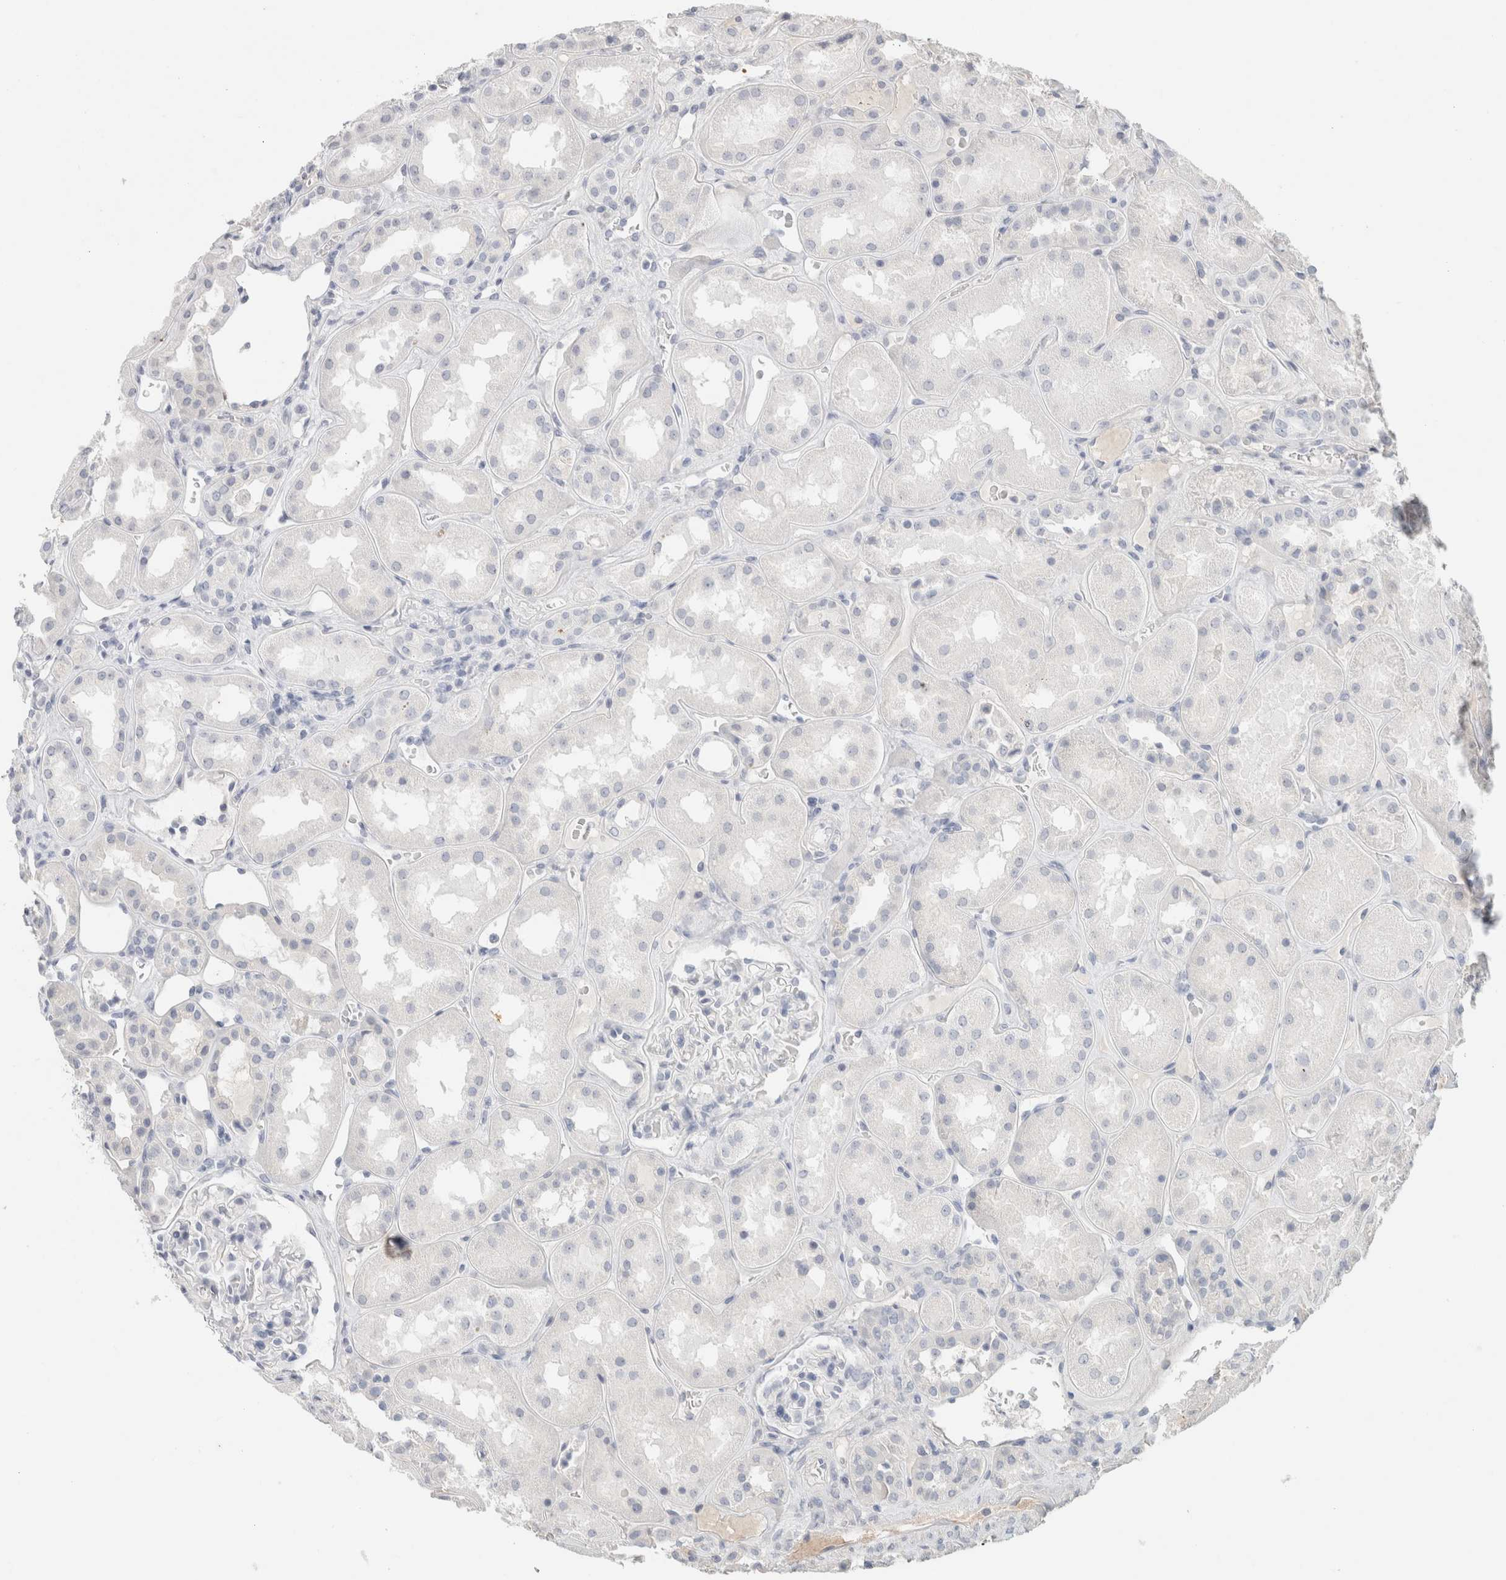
{"staining": {"intensity": "negative", "quantity": "none", "location": "none"}, "tissue": "kidney", "cell_type": "Cells in glomeruli", "image_type": "normal", "snomed": [{"axis": "morphology", "description": "Normal tissue, NOS"}, {"axis": "topography", "description": "Kidney"}], "caption": "Immunohistochemistry (IHC) of benign kidney shows no expression in cells in glomeruli.", "gene": "IL6", "patient": {"sex": "male", "age": 70}}